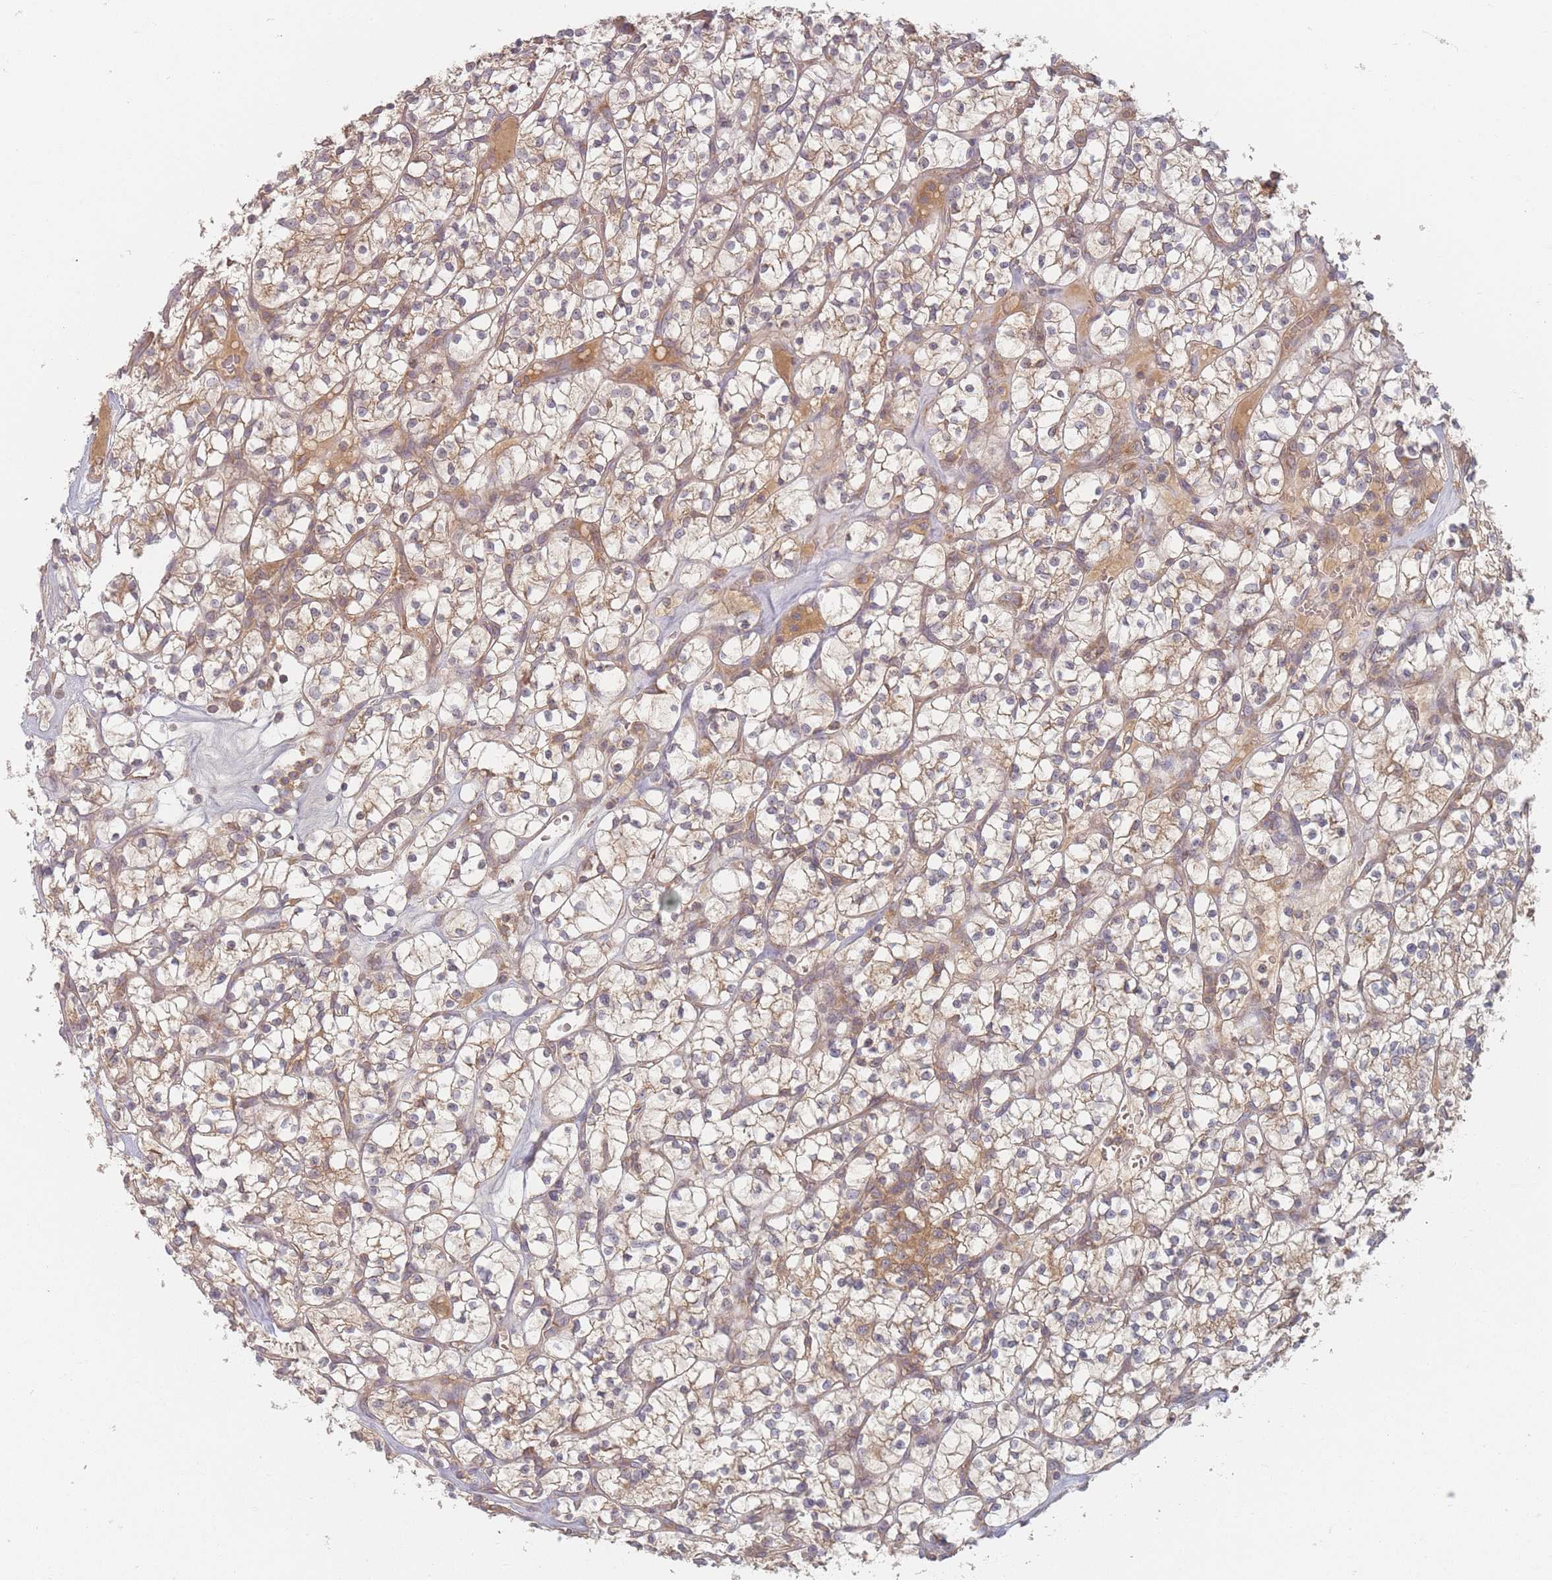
{"staining": {"intensity": "moderate", "quantity": "<25%", "location": "cytoplasmic/membranous"}, "tissue": "renal cancer", "cell_type": "Tumor cells", "image_type": "cancer", "snomed": [{"axis": "morphology", "description": "Adenocarcinoma, NOS"}, {"axis": "topography", "description": "Kidney"}], "caption": "Immunohistochemical staining of human renal cancer (adenocarcinoma) demonstrates low levels of moderate cytoplasmic/membranous staining in approximately <25% of tumor cells. (Brightfield microscopy of DAB IHC at high magnification).", "gene": "SLC35F3", "patient": {"sex": "female", "age": 64}}